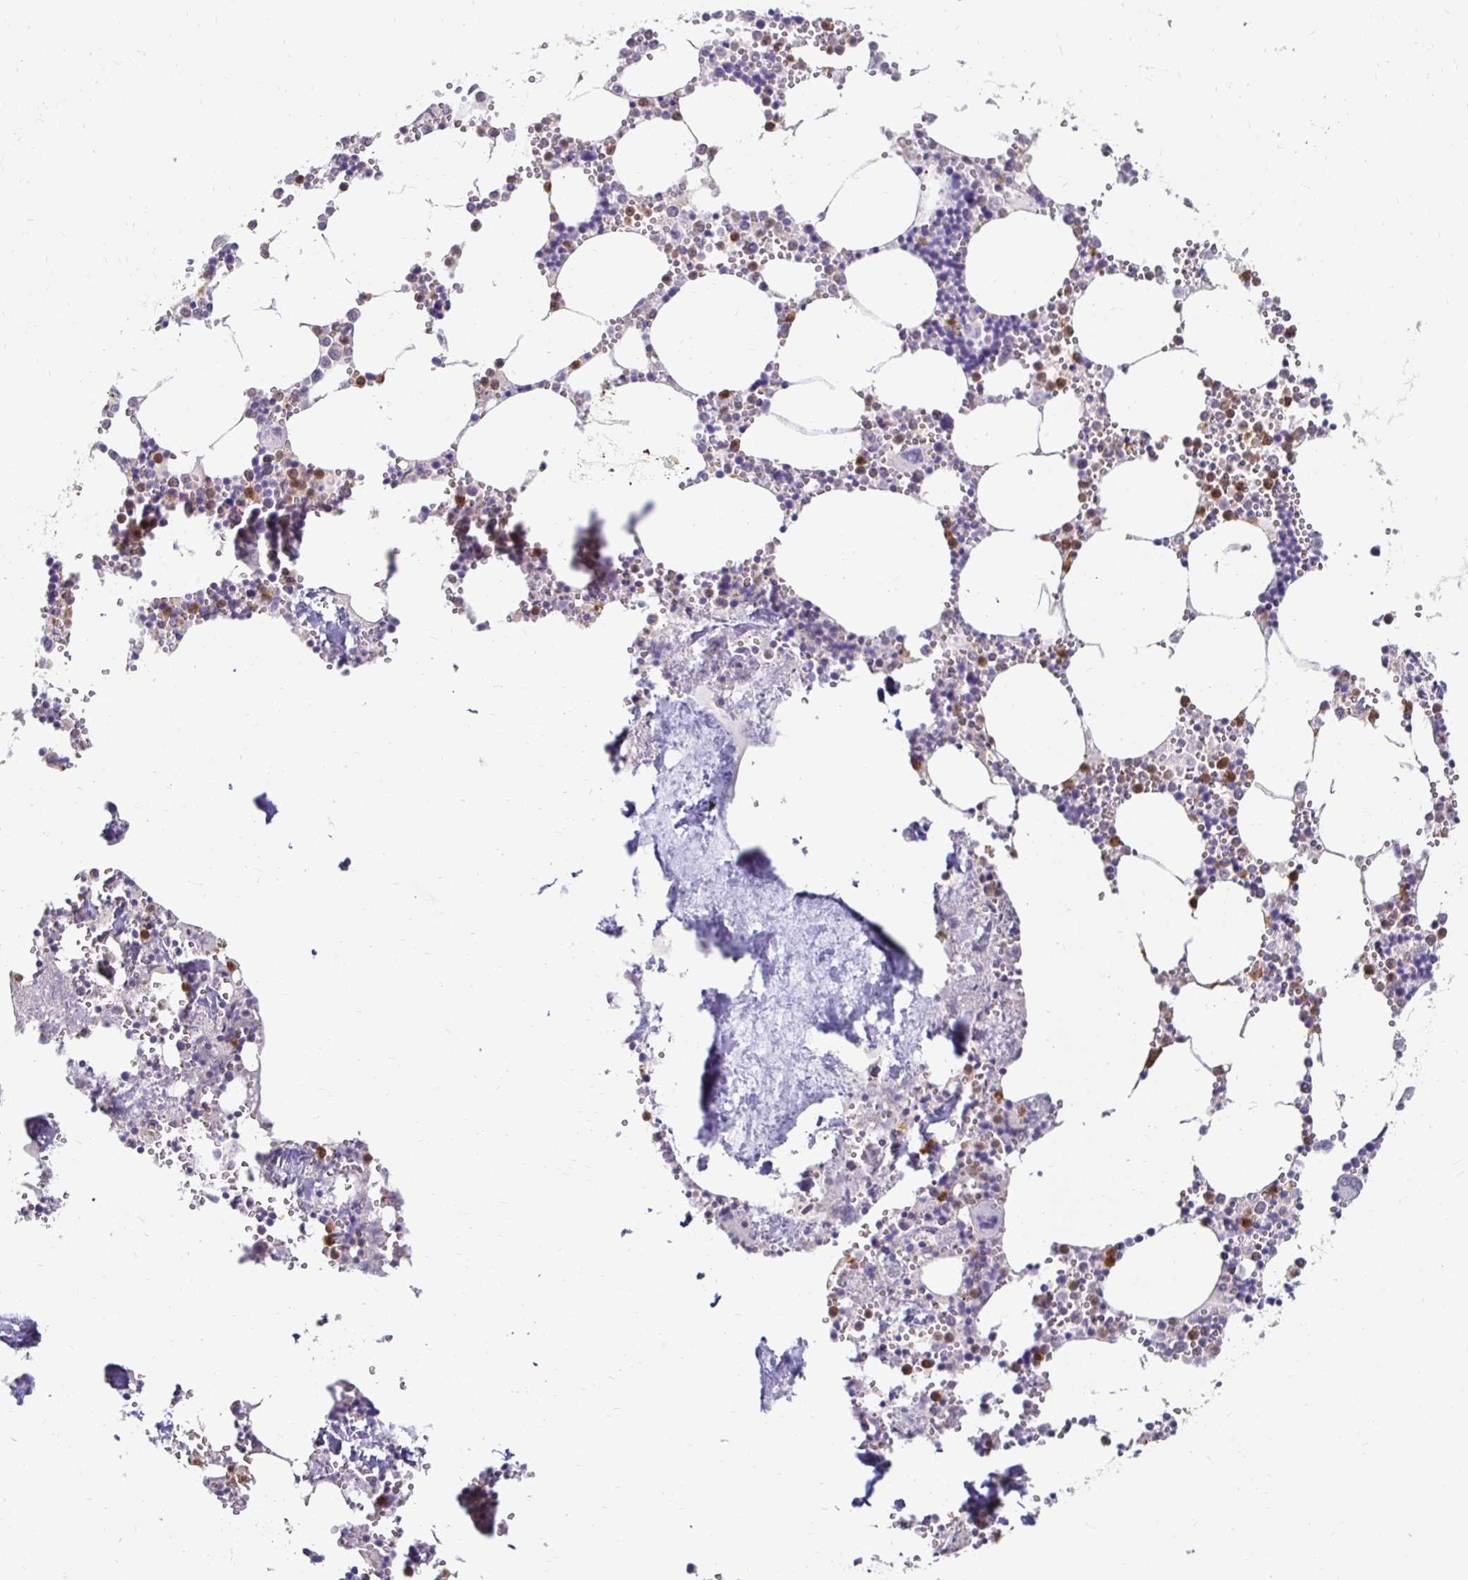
{"staining": {"intensity": "moderate", "quantity": "25%-75%", "location": "cytoplasmic/membranous"}, "tissue": "bone marrow", "cell_type": "Hematopoietic cells", "image_type": "normal", "snomed": [{"axis": "morphology", "description": "Normal tissue, NOS"}, {"axis": "topography", "description": "Bone marrow"}], "caption": "Moderate cytoplasmic/membranous expression is present in approximately 25%-75% of hematopoietic cells in benign bone marrow.", "gene": "PADI2", "patient": {"sex": "male", "age": 54}}